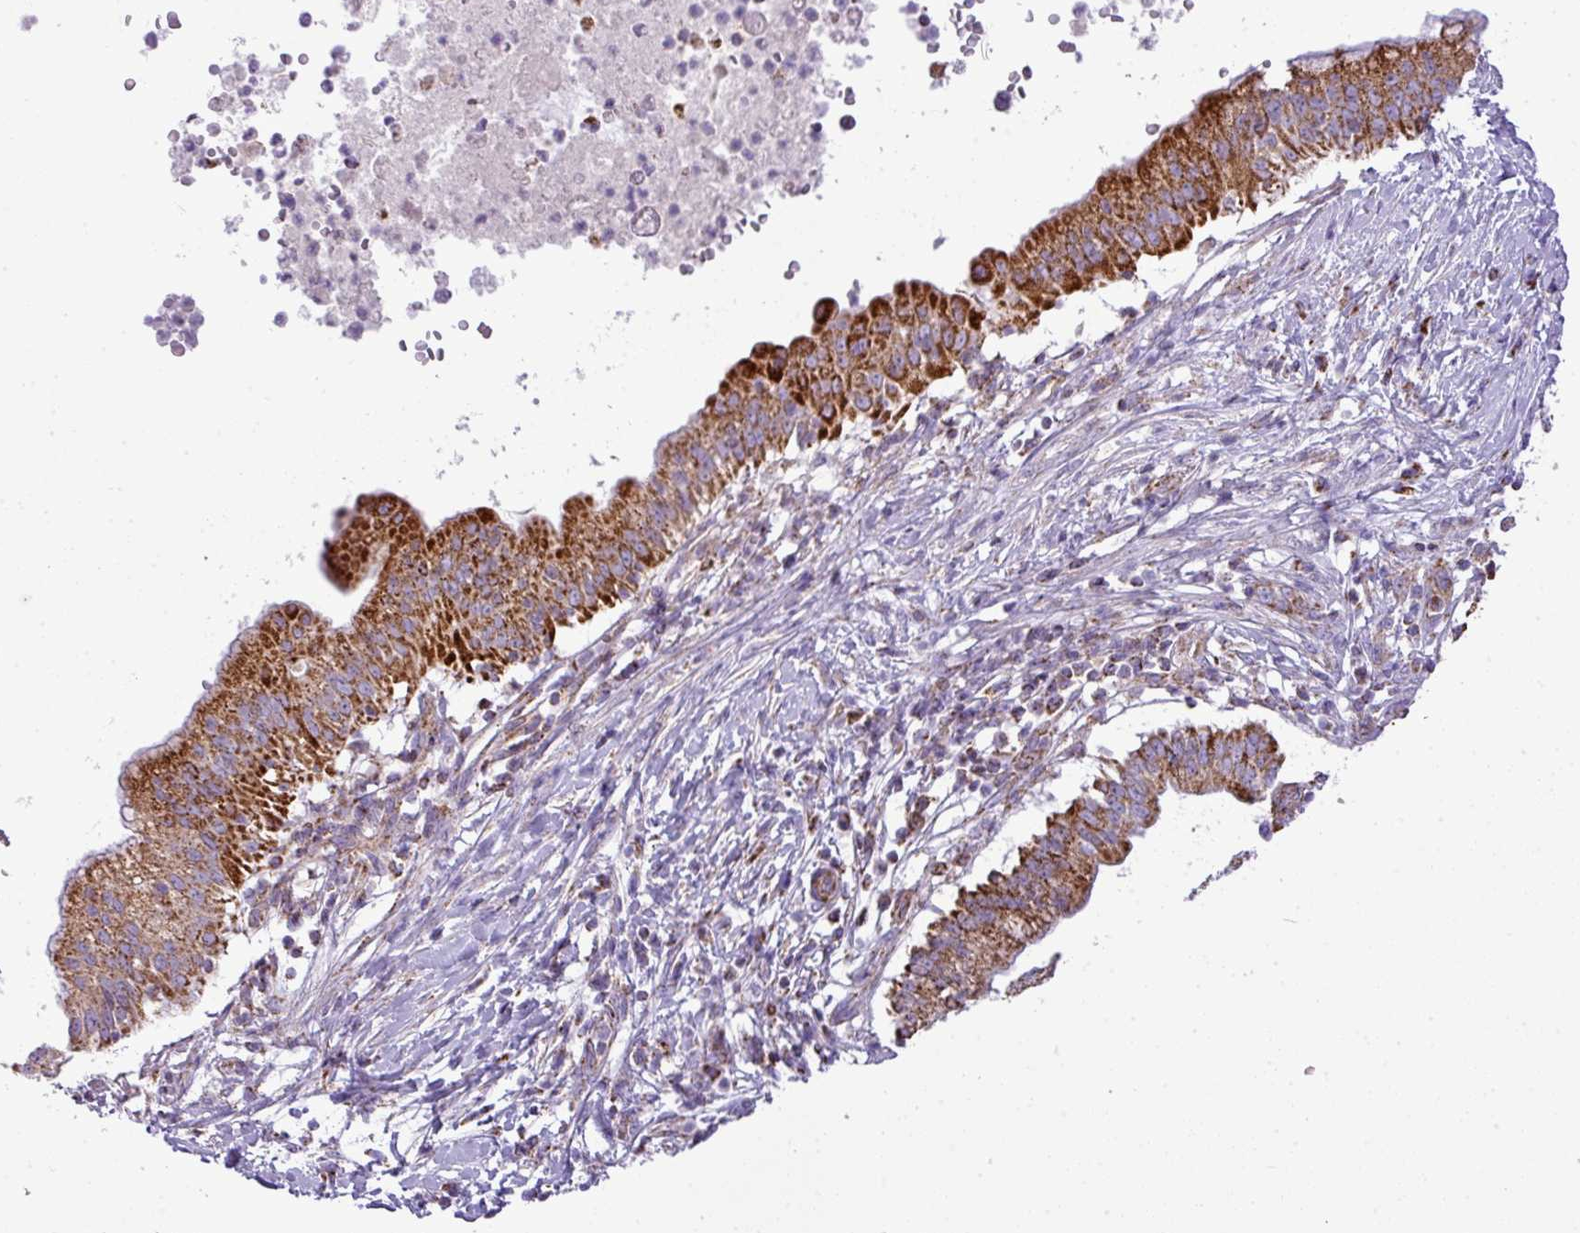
{"staining": {"intensity": "strong", "quantity": ">75%", "location": "cytoplasmic/membranous"}, "tissue": "pancreatic cancer", "cell_type": "Tumor cells", "image_type": "cancer", "snomed": [{"axis": "morphology", "description": "Adenocarcinoma, NOS"}, {"axis": "topography", "description": "Pancreas"}], "caption": "Immunohistochemistry photomicrograph of adenocarcinoma (pancreatic) stained for a protein (brown), which shows high levels of strong cytoplasmic/membranous staining in approximately >75% of tumor cells.", "gene": "ZNF81", "patient": {"sex": "male", "age": 68}}